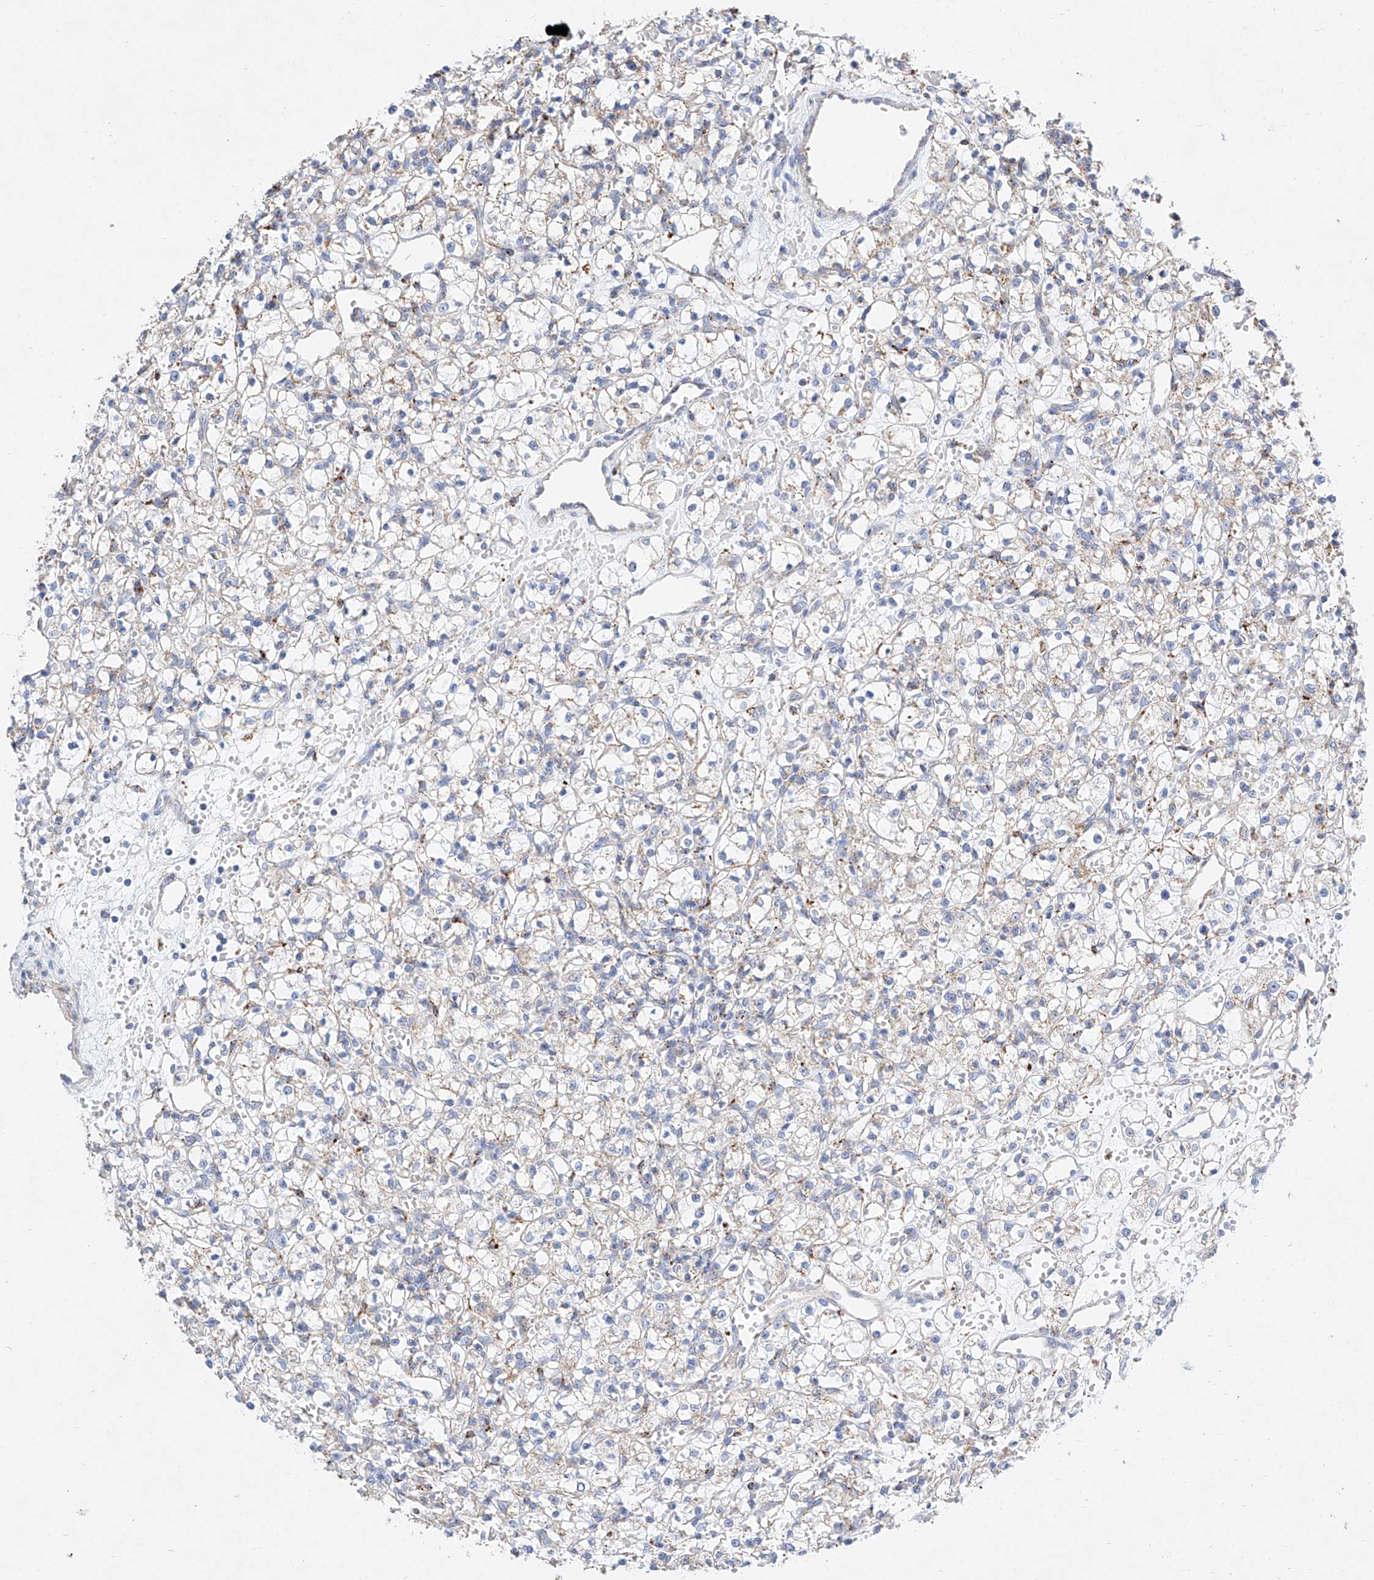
{"staining": {"intensity": "weak", "quantity": "<25%", "location": "cytoplasmic/membranous"}, "tissue": "renal cancer", "cell_type": "Tumor cells", "image_type": "cancer", "snomed": [{"axis": "morphology", "description": "Adenocarcinoma, NOS"}, {"axis": "topography", "description": "Kidney"}], "caption": "The image displays no staining of tumor cells in renal cancer.", "gene": "C6orf62", "patient": {"sex": "female", "age": 59}}